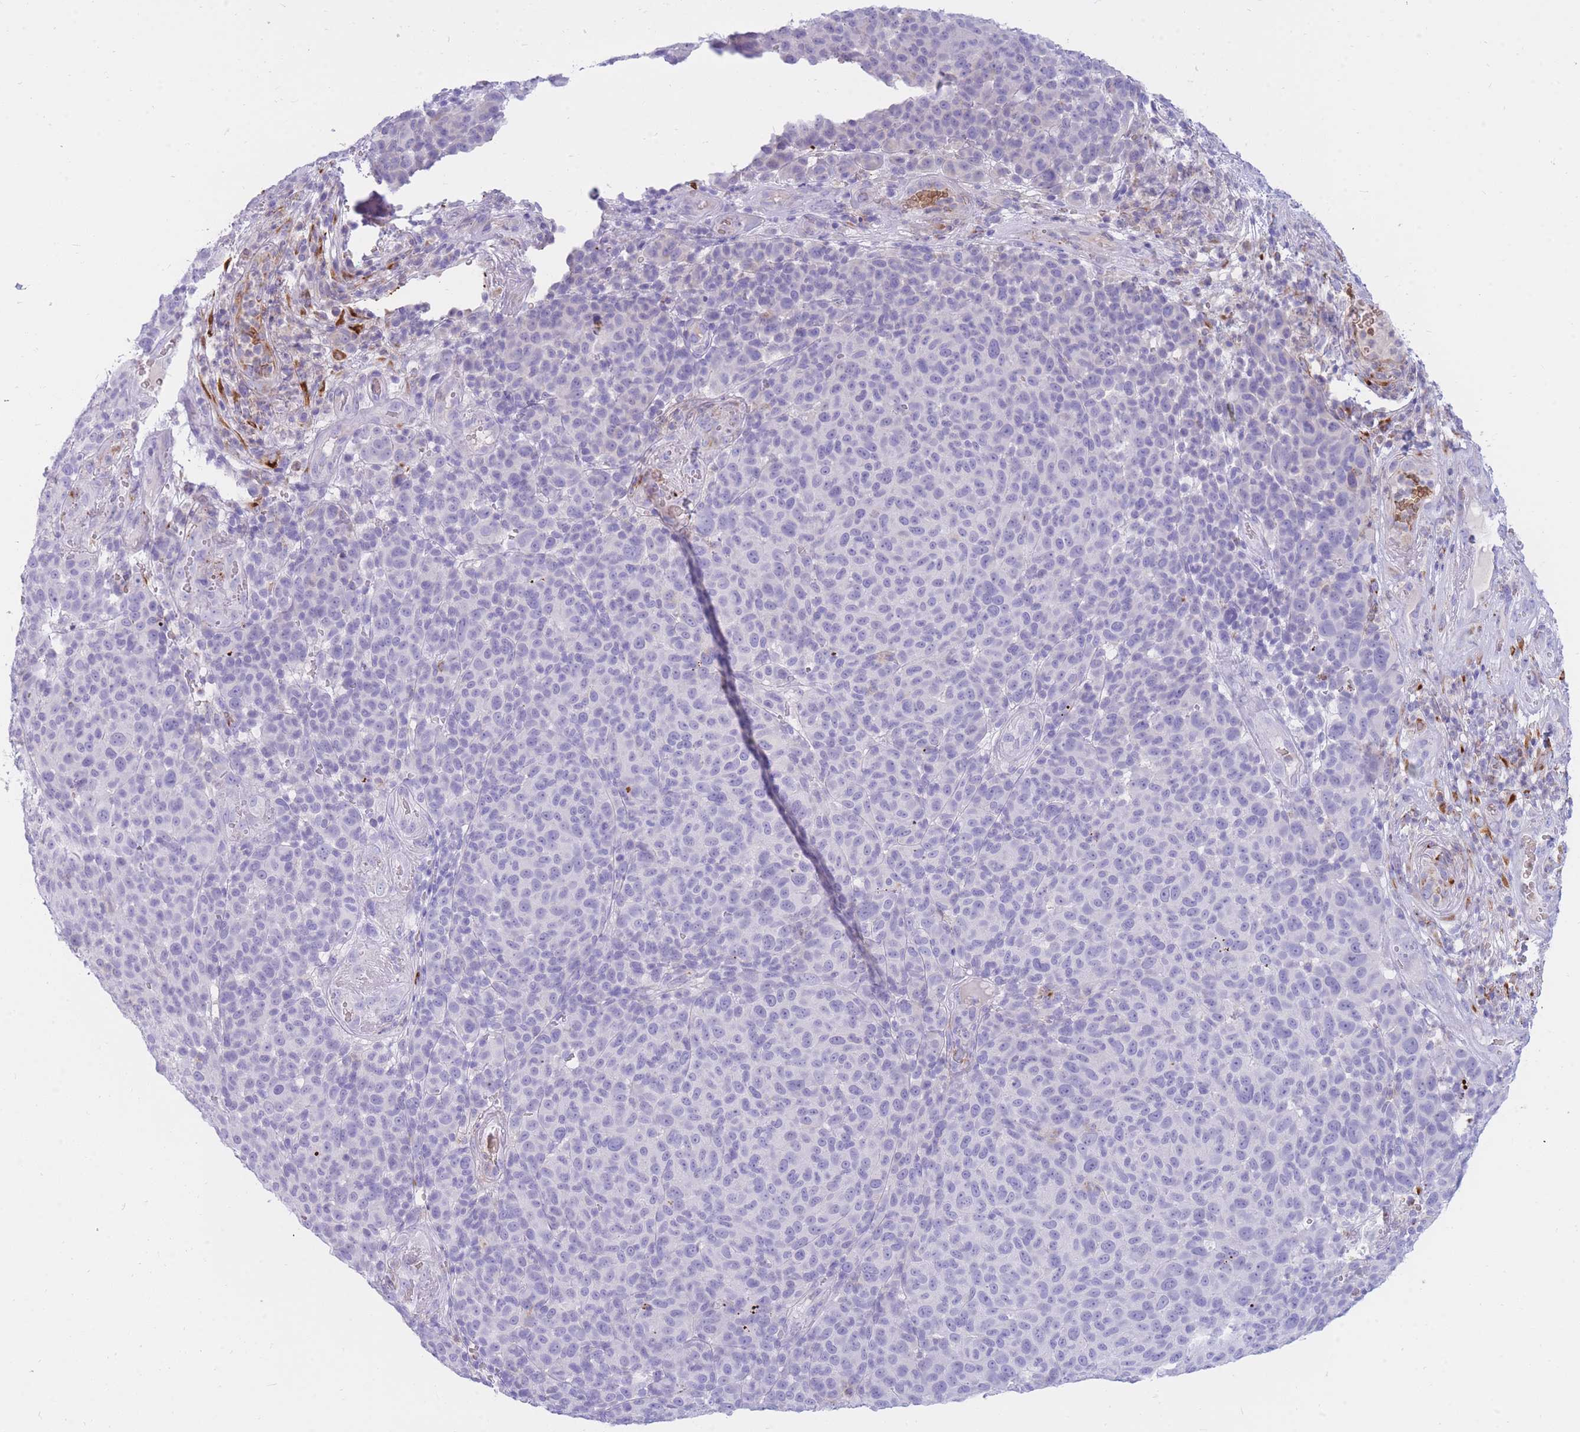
{"staining": {"intensity": "negative", "quantity": "none", "location": "none"}, "tissue": "melanoma", "cell_type": "Tumor cells", "image_type": "cancer", "snomed": [{"axis": "morphology", "description": "Malignant melanoma, NOS"}, {"axis": "topography", "description": "Skin"}], "caption": "A high-resolution photomicrograph shows IHC staining of malignant melanoma, which shows no significant positivity in tumor cells. (Immunohistochemistry, brightfield microscopy, high magnification).", "gene": "NKX1-2", "patient": {"sex": "male", "age": 49}}